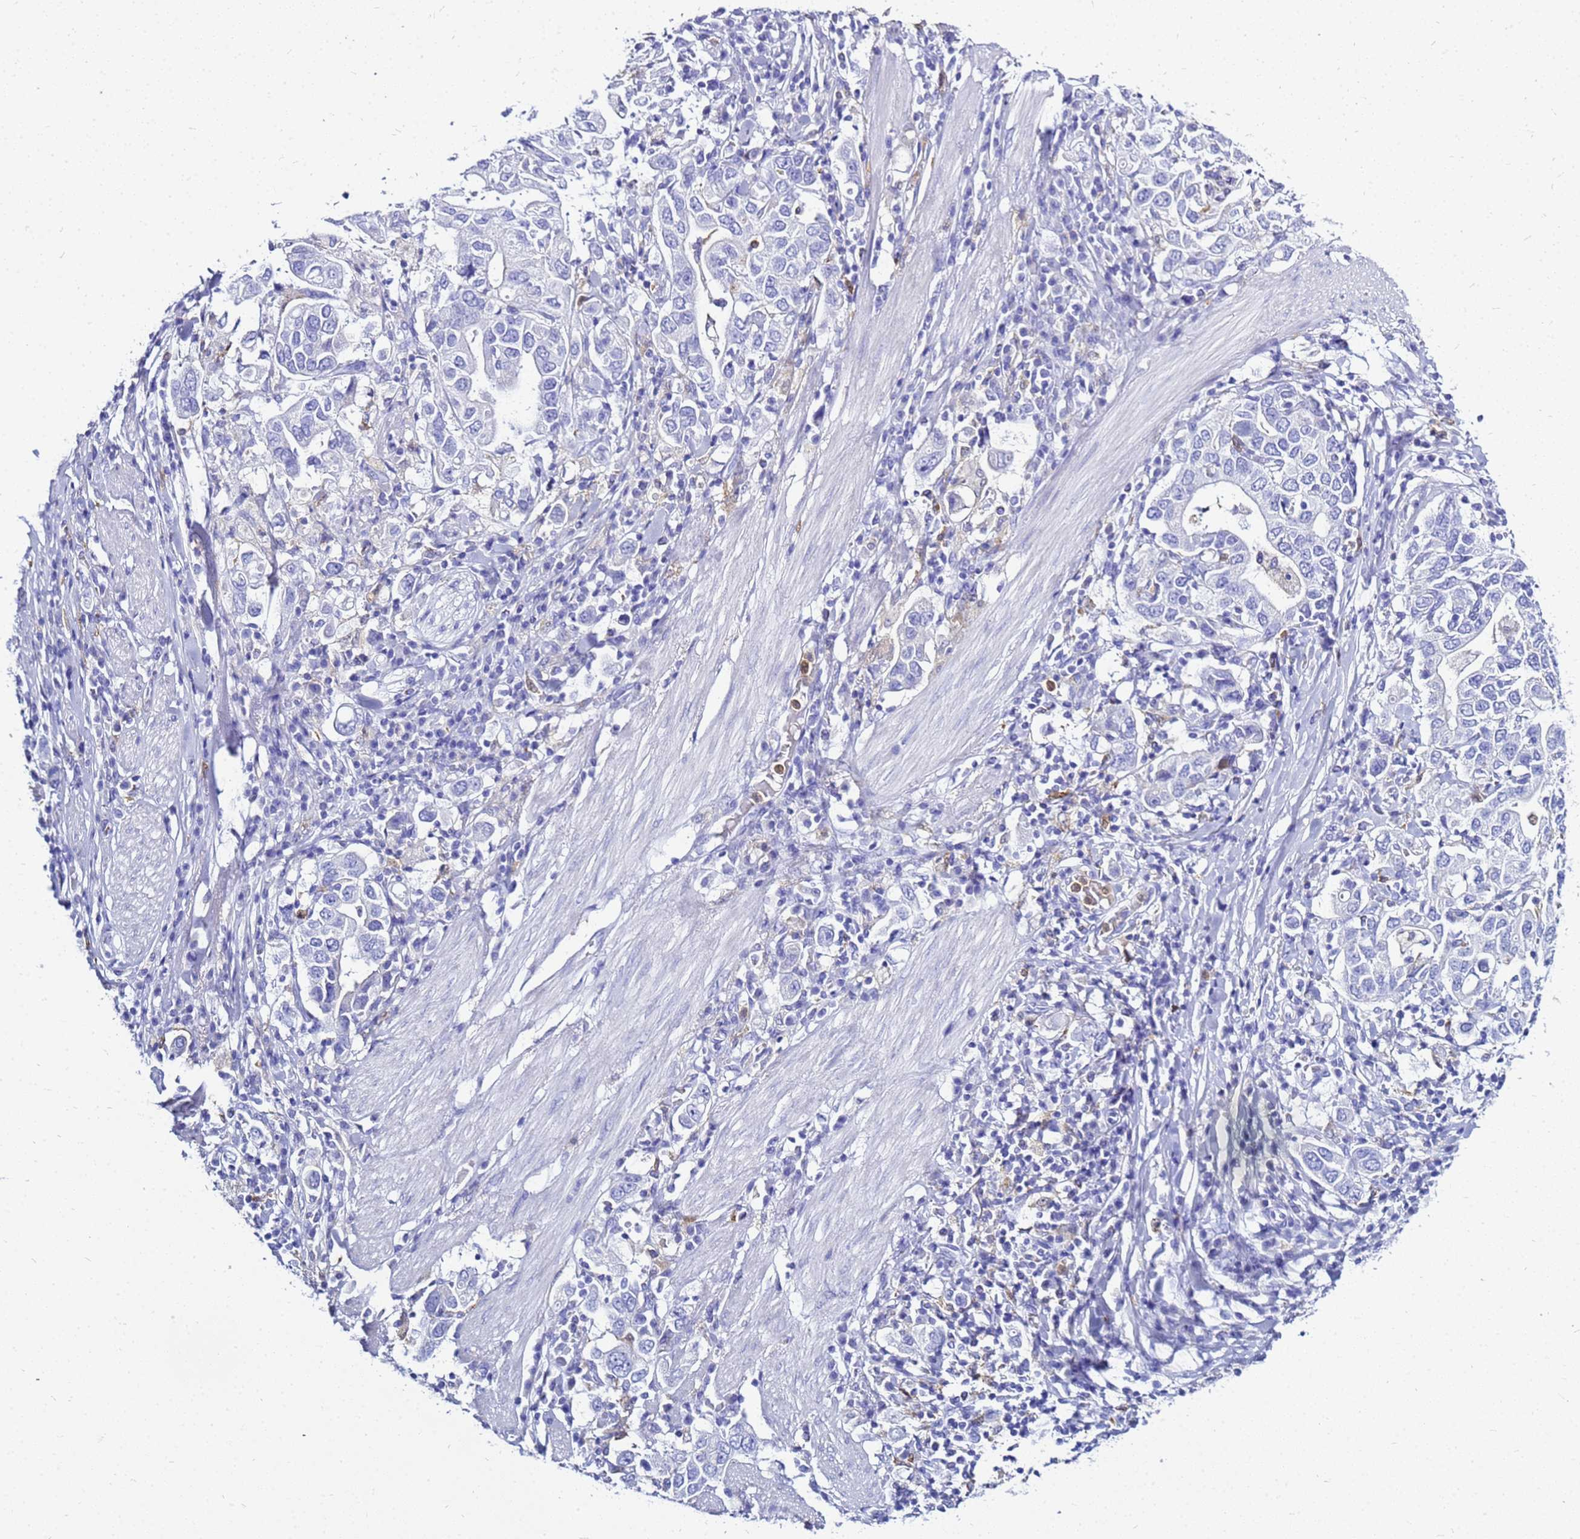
{"staining": {"intensity": "negative", "quantity": "none", "location": "none"}, "tissue": "stomach cancer", "cell_type": "Tumor cells", "image_type": "cancer", "snomed": [{"axis": "morphology", "description": "Adenocarcinoma, NOS"}, {"axis": "topography", "description": "Stomach, upper"}], "caption": "There is no significant staining in tumor cells of stomach adenocarcinoma.", "gene": "CSTA", "patient": {"sex": "male", "age": 62}}